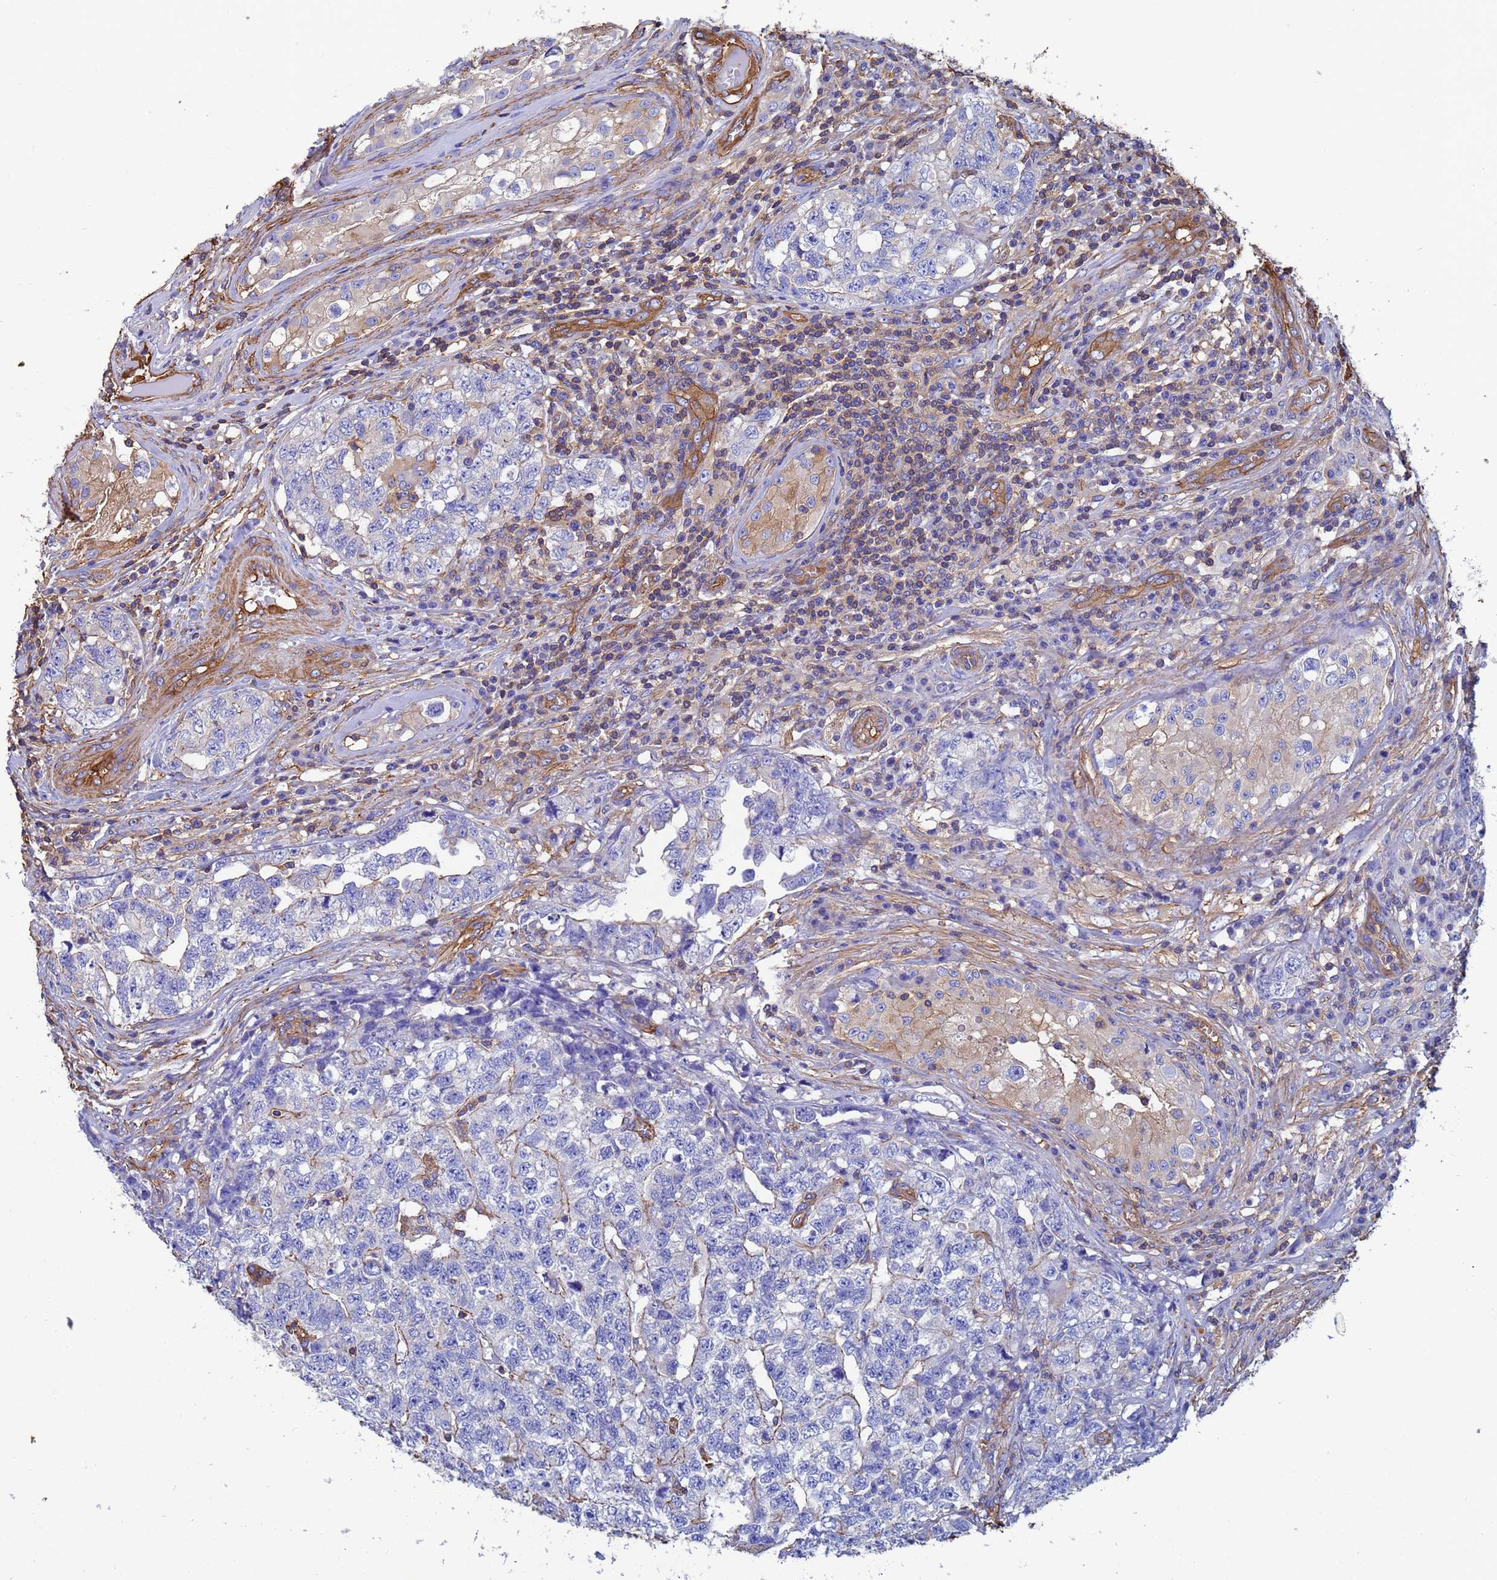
{"staining": {"intensity": "negative", "quantity": "none", "location": "none"}, "tissue": "testis cancer", "cell_type": "Tumor cells", "image_type": "cancer", "snomed": [{"axis": "morphology", "description": "Carcinoma, Embryonal, NOS"}, {"axis": "topography", "description": "Testis"}], "caption": "Tumor cells show no significant staining in testis cancer (embryonal carcinoma). (Stains: DAB (3,3'-diaminobenzidine) immunohistochemistry (IHC) with hematoxylin counter stain, Microscopy: brightfield microscopy at high magnification).", "gene": "MYL12A", "patient": {"sex": "male", "age": 31}}